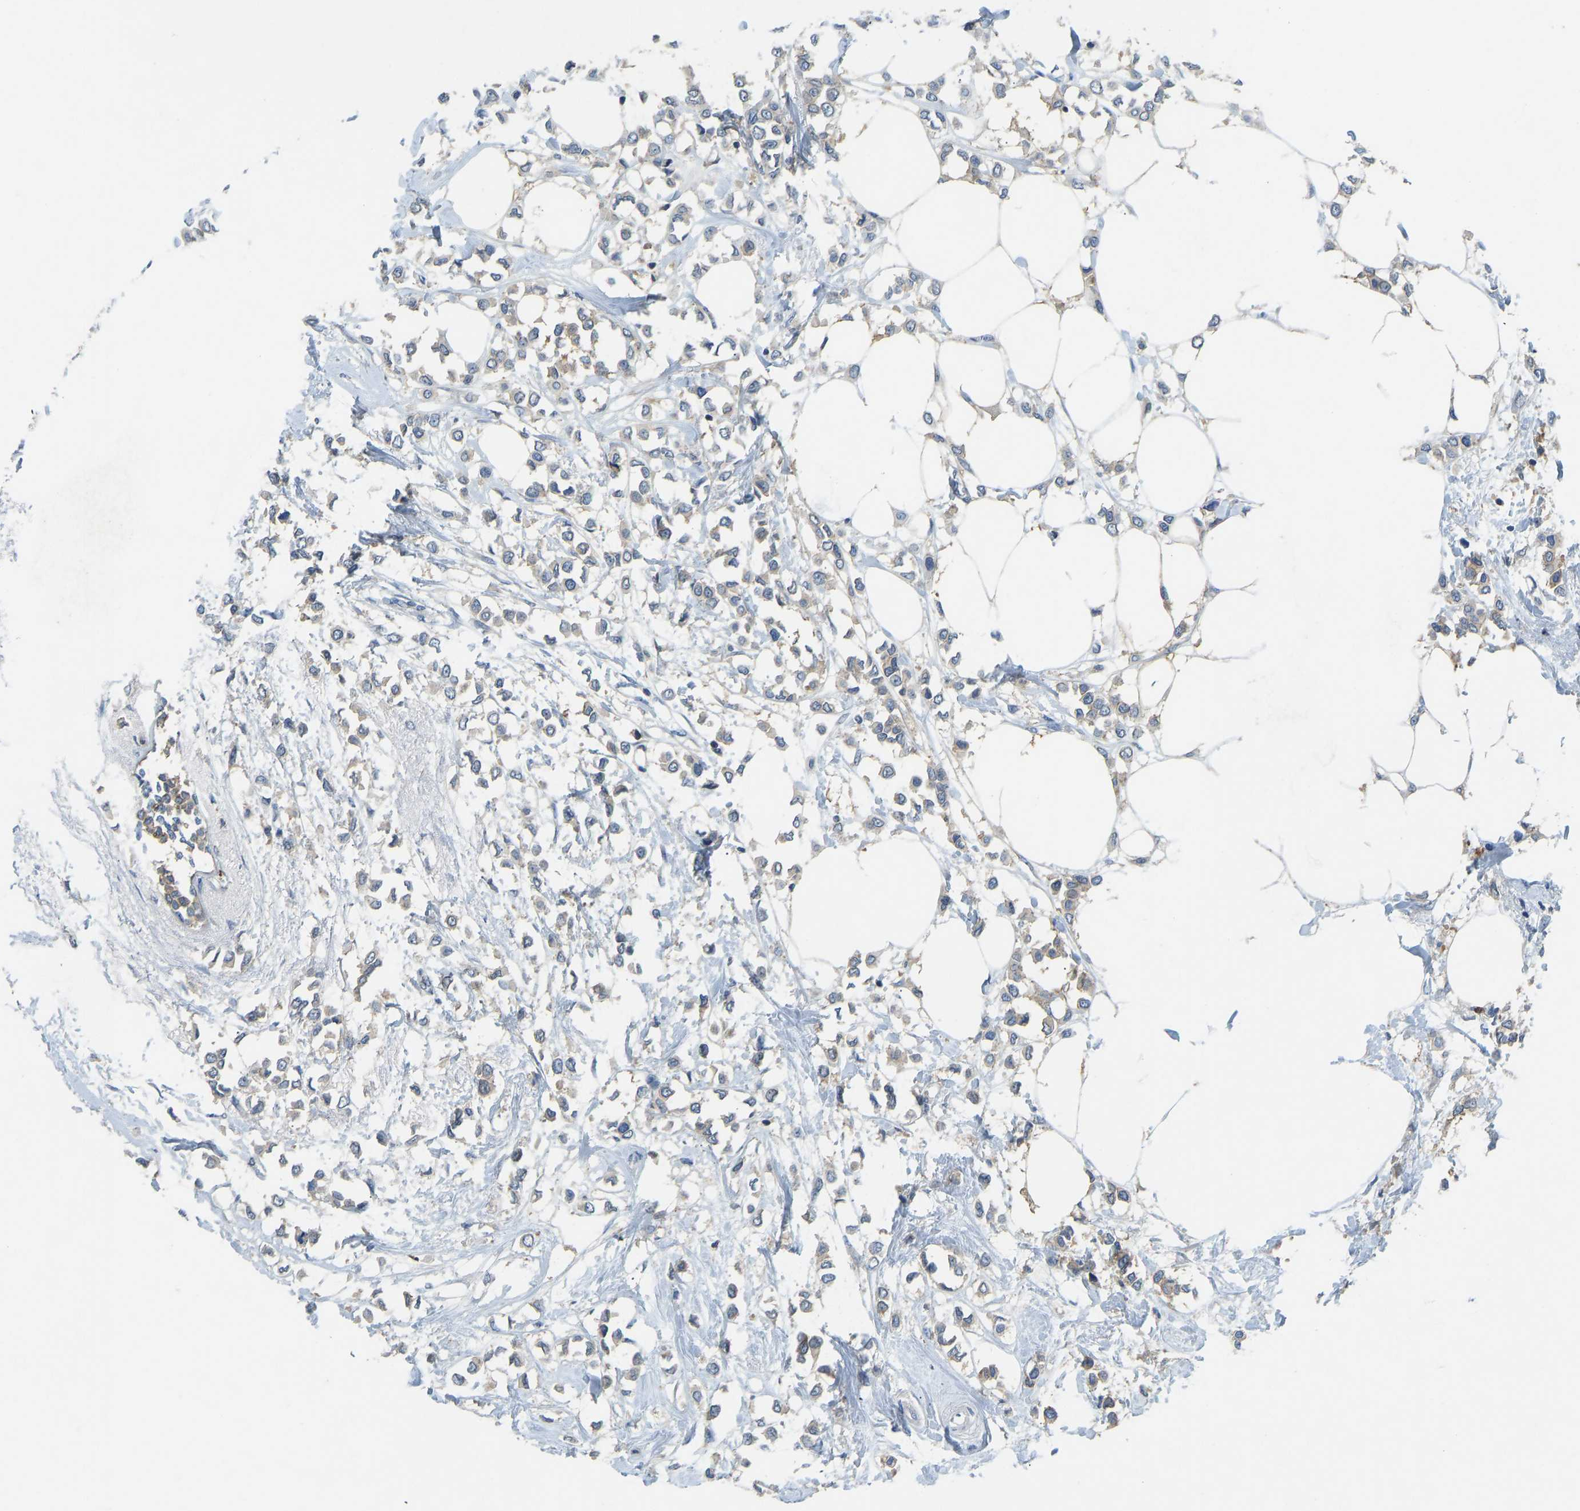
{"staining": {"intensity": "weak", "quantity": ">75%", "location": "cytoplasmic/membranous"}, "tissue": "breast cancer", "cell_type": "Tumor cells", "image_type": "cancer", "snomed": [{"axis": "morphology", "description": "Lobular carcinoma"}, {"axis": "topography", "description": "Breast"}], "caption": "Tumor cells demonstrate low levels of weak cytoplasmic/membranous staining in approximately >75% of cells in human lobular carcinoma (breast).", "gene": "NDRG3", "patient": {"sex": "female", "age": 51}}